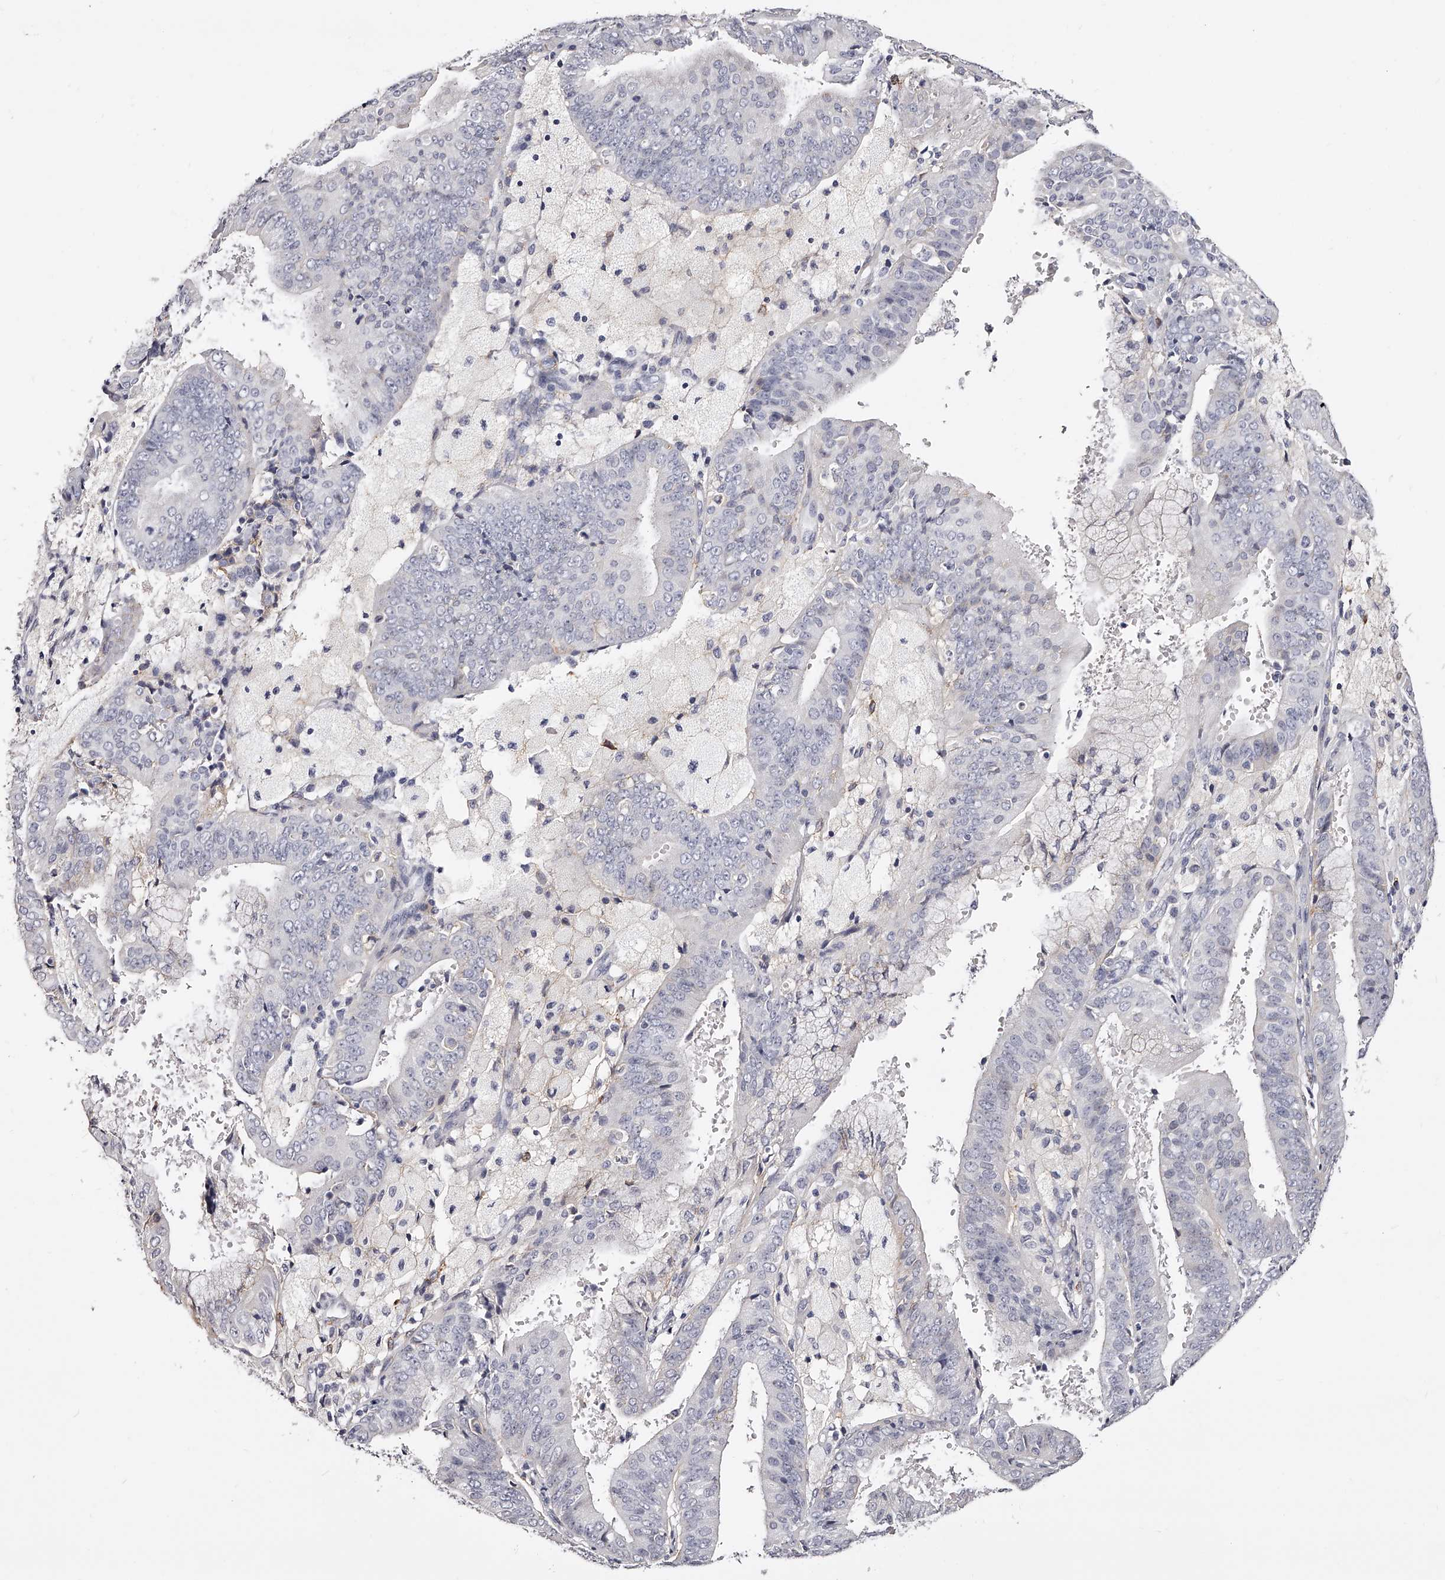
{"staining": {"intensity": "negative", "quantity": "none", "location": "none"}, "tissue": "endometrial cancer", "cell_type": "Tumor cells", "image_type": "cancer", "snomed": [{"axis": "morphology", "description": "Adenocarcinoma, NOS"}, {"axis": "topography", "description": "Endometrium"}], "caption": "A high-resolution image shows IHC staining of endometrial adenocarcinoma, which reveals no significant positivity in tumor cells. The staining was performed using DAB to visualize the protein expression in brown, while the nuclei were stained in blue with hematoxylin (Magnification: 20x).", "gene": "CD82", "patient": {"sex": "female", "age": 63}}